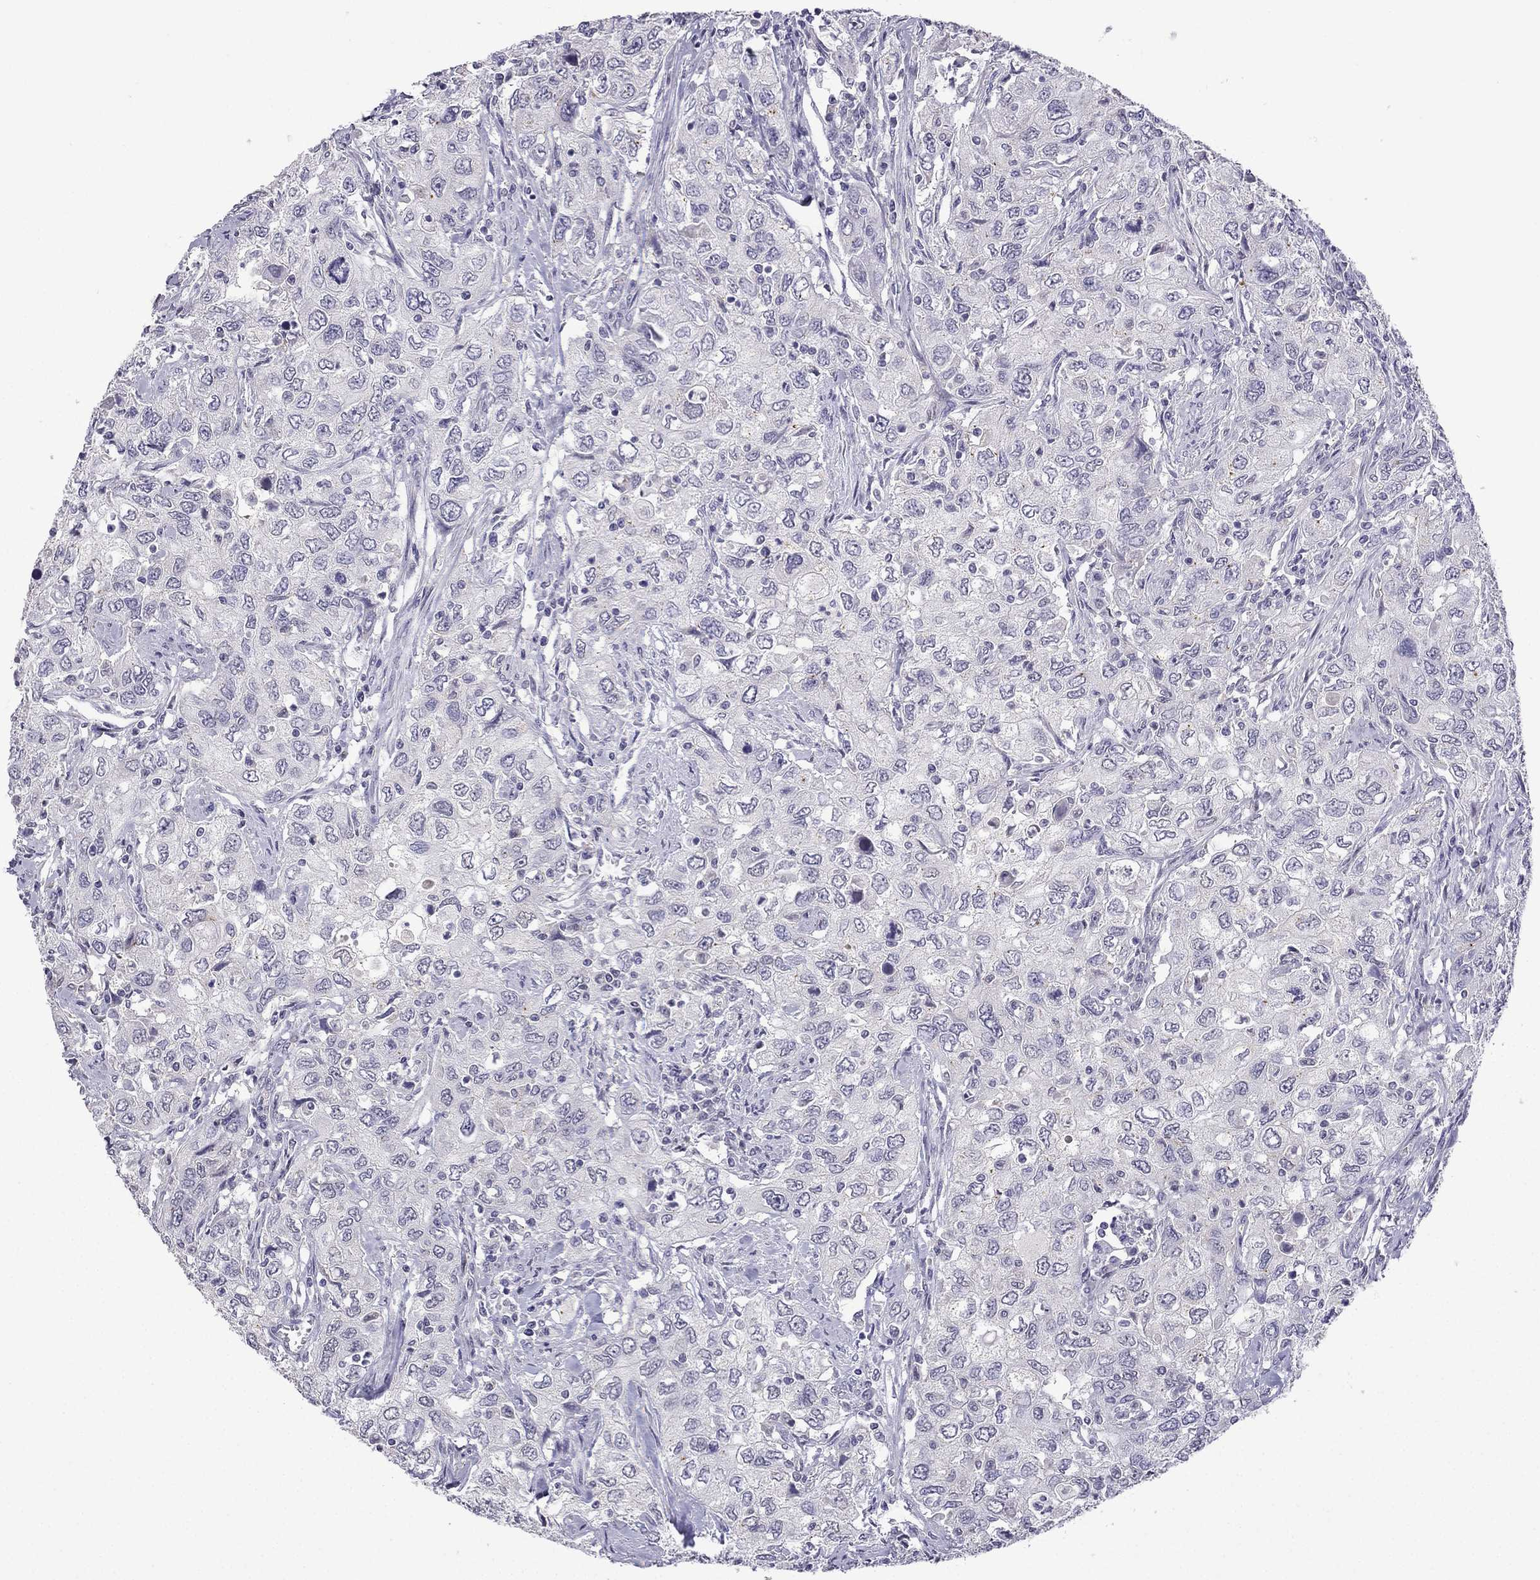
{"staining": {"intensity": "negative", "quantity": "none", "location": "none"}, "tissue": "urothelial cancer", "cell_type": "Tumor cells", "image_type": "cancer", "snomed": [{"axis": "morphology", "description": "Urothelial carcinoma, High grade"}, {"axis": "topography", "description": "Urinary bladder"}], "caption": "Immunohistochemistry image of neoplastic tissue: urothelial cancer stained with DAB (3,3'-diaminobenzidine) displays no significant protein positivity in tumor cells. The staining is performed using DAB (3,3'-diaminobenzidine) brown chromogen with nuclei counter-stained in using hematoxylin.", "gene": "CFAP70", "patient": {"sex": "male", "age": 76}}